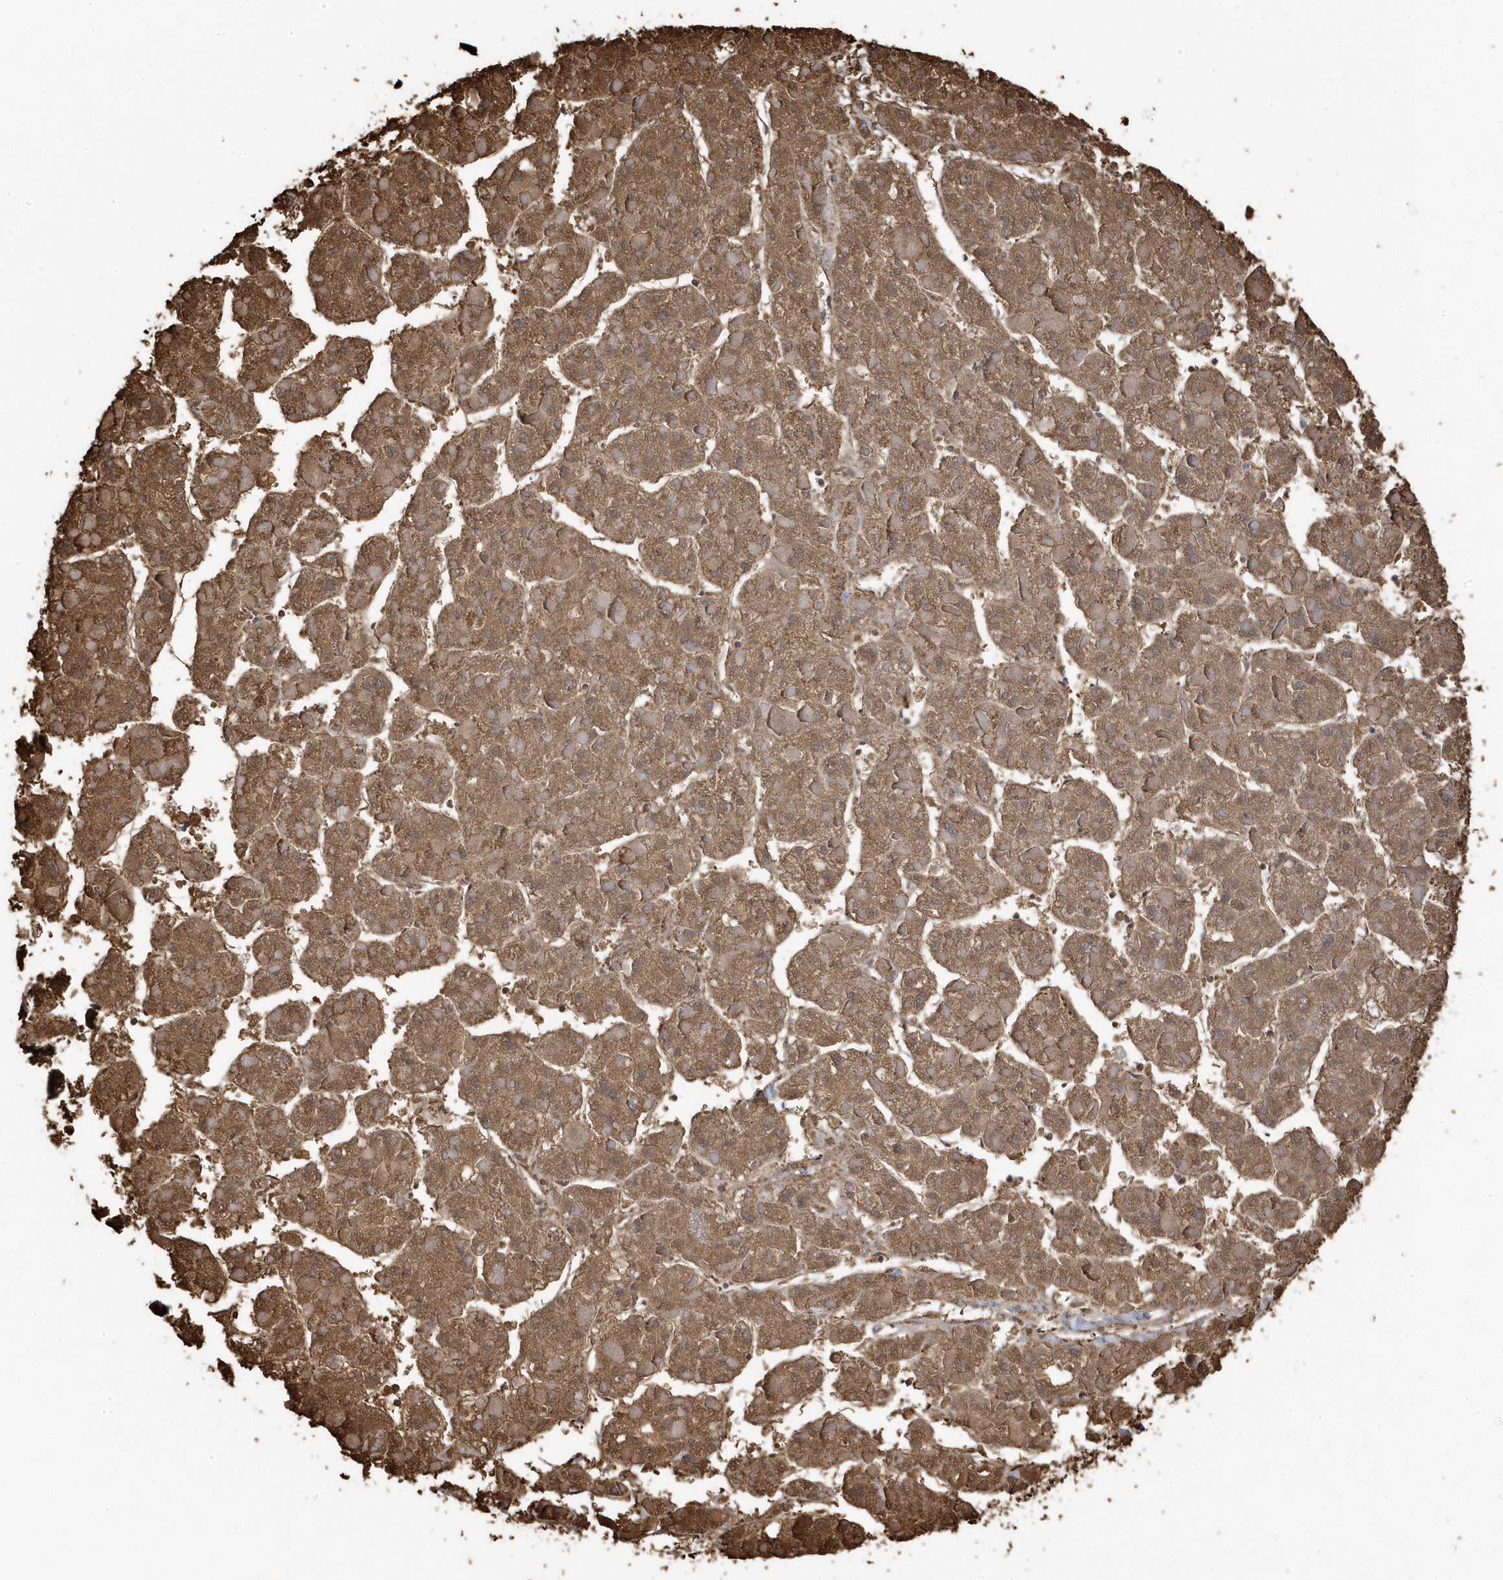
{"staining": {"intensity": "moderate", "quantity": ">75%", "location": "cytoplasmic/membranous"}, "tissue": "liver cancer", "cell_type": "Tumor cells", "image_type": "cancer", "snomed": [{"axis": "morphology", "description": "Carcinoma, Hepatocellular, NOS"}, {"axis": "topography", "description": "Liver"}], "caption": "Hepatocellular carcinoma (liver) stained for a protein demonstrates moderate cytoplasmic/membranous positivity in tumor cells. (DAB = brown stain, brightfield microscopy at high magnification).", "gene": "GTPBP8", "patient": {"sex": "female", "age": 73}}